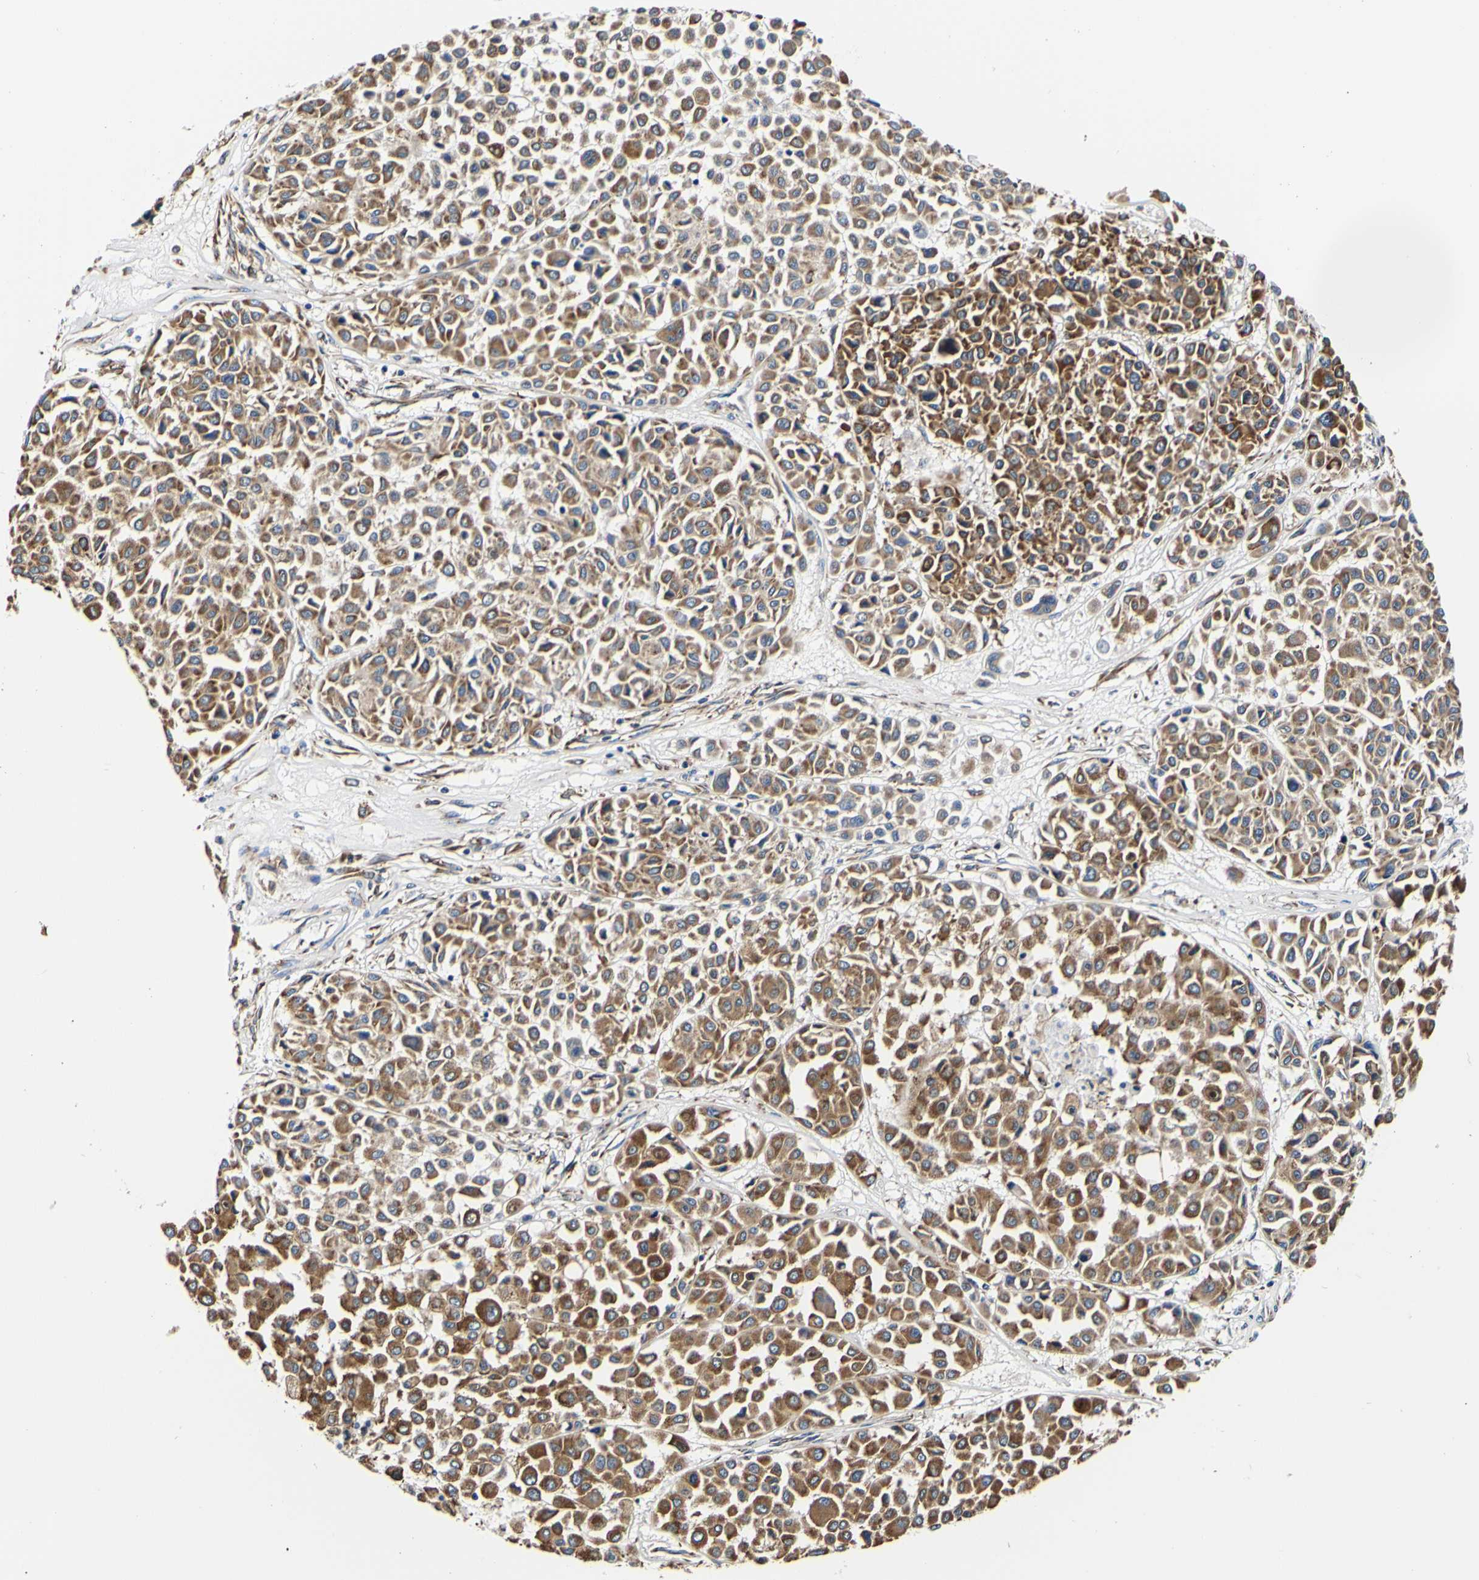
{"staining": {"intensity": "strong", "quantity": "25%-75%", "location": "cytoplasmic/membranous"}, "tissue": "melanoma", "cell_type": "Tumor cells", "image_type": "cancer", "snomed": [{"axis": "morphology", "description": "Malignant melanoma, Metastatic site"}, {"axis": "topography", "description": "Soft tissue"}], "caption": "There is high levels of strong cytoplasmic/membranous positivity in tumor cells of melanoma, as demonstrated by immunohistochemical staining (brown color).", "gene": "P4HB", "patient": {"sex": "male", "age": 41}}